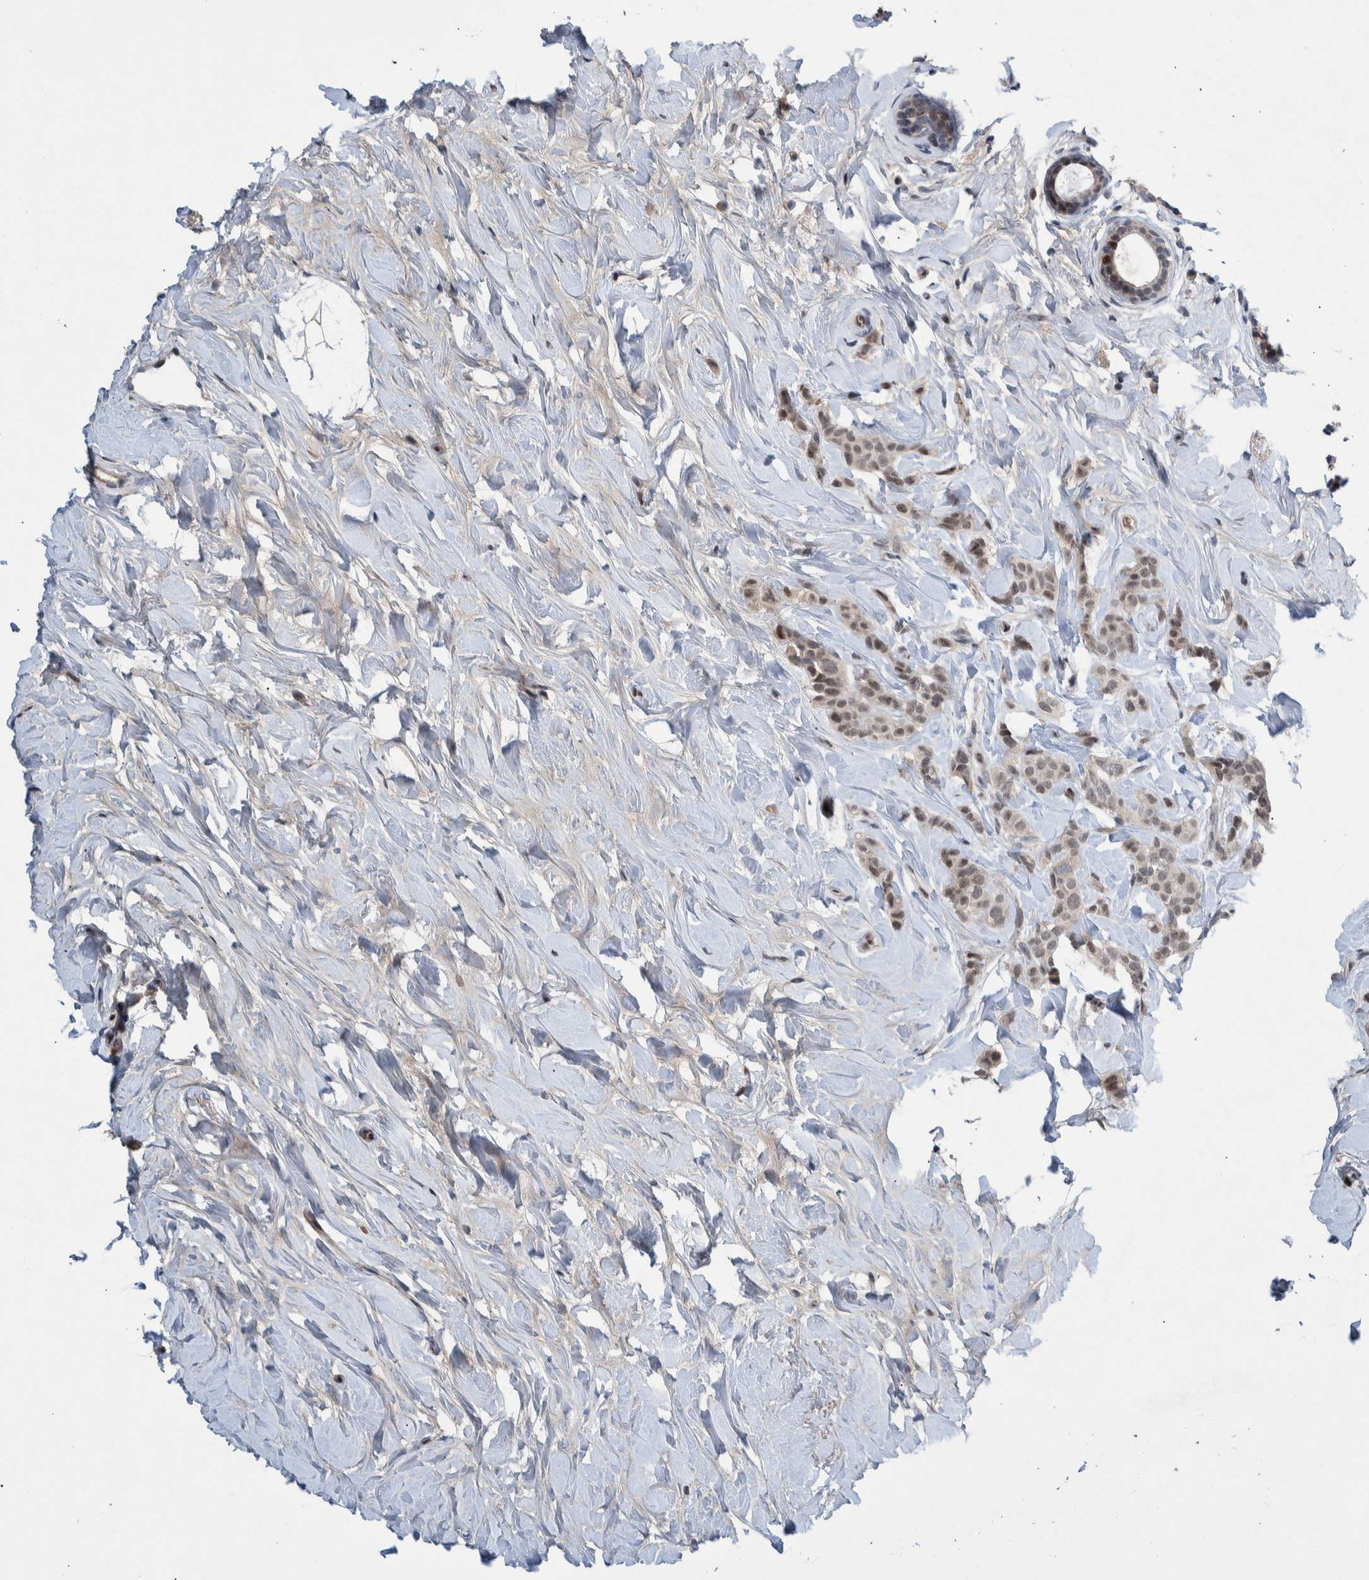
{"staining": {"intensity": "weak", "quantity": ">75%", "location": "nuclear"}, "tissue": "breast cancer", "cell_type": "Tumor cells", "image_type": "cancer", "snomed": [{"axis": "morphology", "description": "Lobular carcinoma, in situ"}, {"axis": "morphology", "description": "Lobular carcinoma"}, {"axis": "topography", "description": "Breast"}], "caption": "Lobular carcinoma in situ (breast) stained with a brown dye shows weak nuclear positive staining in approximately >75% of tumor cells.", "gene": "ESRP1", "patient": {"sex": "female", "age": 41}}